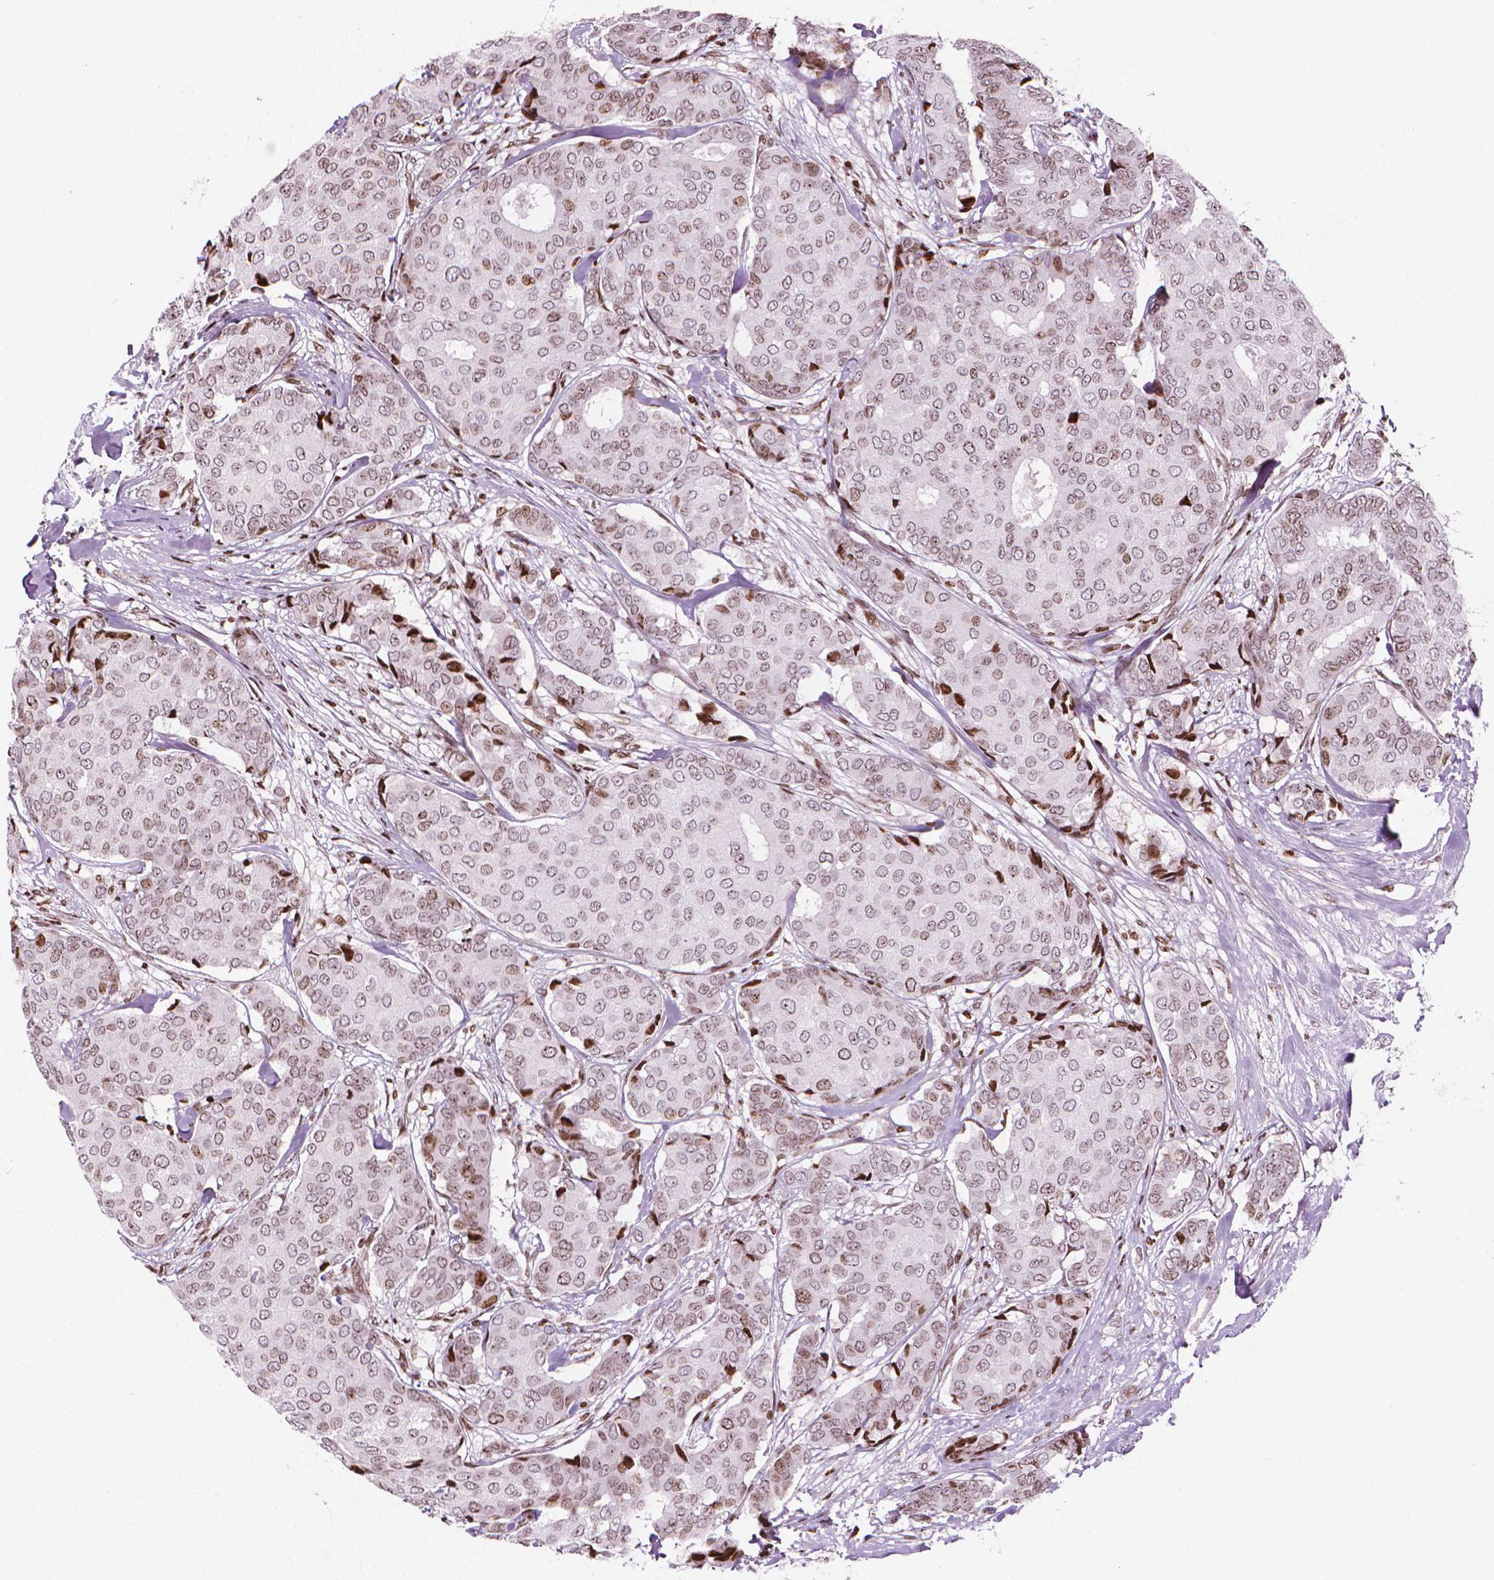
{"staining": {"intensity": "weak", "quantity": "25%-75%", "location": "nuclear"}, "tissue": "breast cancer", "cell_type": "Tumor cells", "image_type": "cancer", "snomed": [{"axis": "morphology", "description": "Duct carcinoma"}, {"axis": "topography", "description": "Breast"}], "caption": "IHC photomicrograph of neoplastic tissue: human breast cancer (intraductal carcinoma) stained using immunohistochemistry (IHC) displays low levels of weak protein expression localized specifically in the nuclear of tumor cells, appearing as a nuclear brown color.", "gene": "PIP4K2A", "patient": {"sex": "female", "age": 75}}